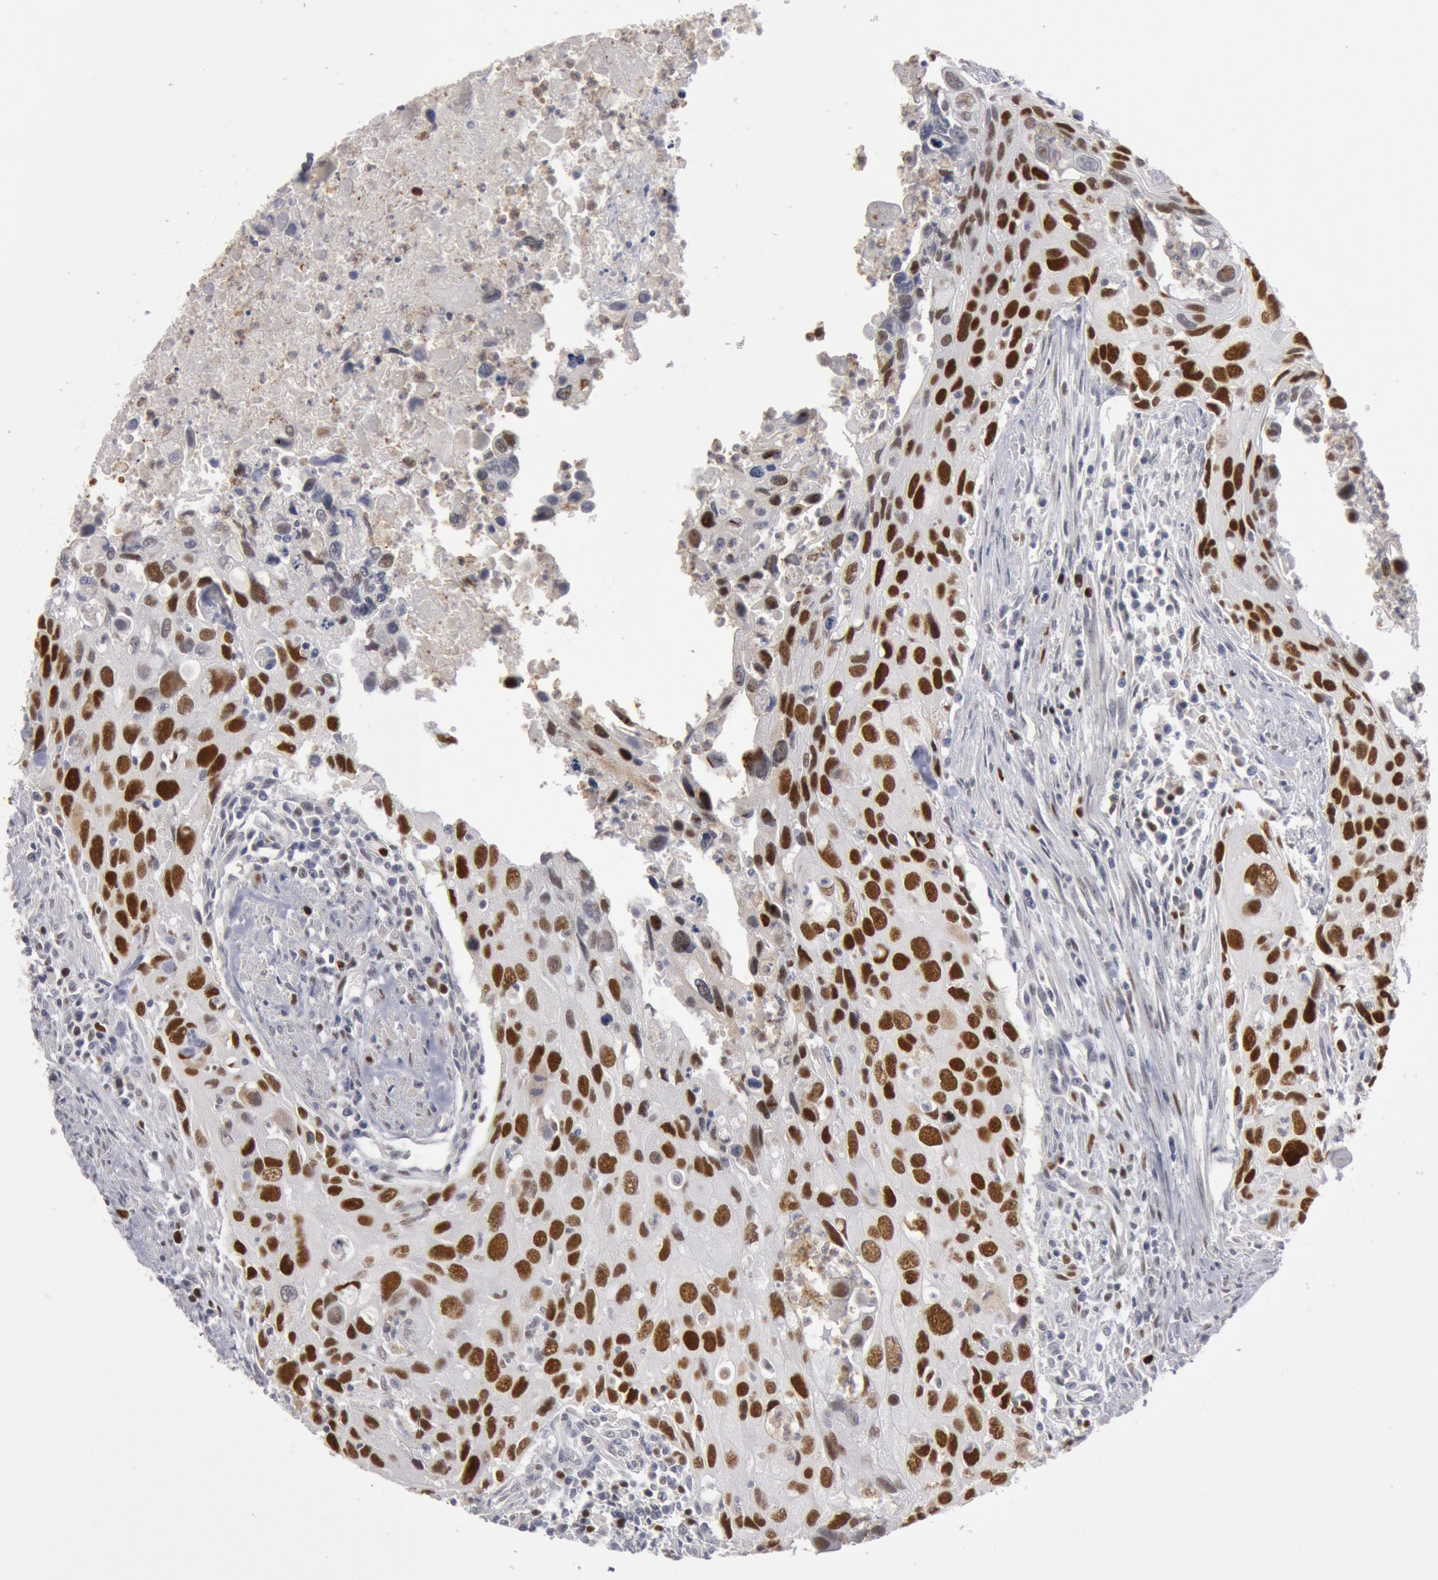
{"staining": {"intensity": "strong", "quantity": "25%-75%", "location": "nuclear"}, "tissue": "urothelial cancer", "cell_type": "Tumor cells", "image_type": "cancer", "snomed": [{"axis": "morphology", "description": "Urothelial carcinoma, High grade"}, {"axis": "topography", "description": "Urinary bladder"}], "caption": "Immunohistochemical staining of high-grade urothelial carcinoma demonstrates high levels of strong nuclear staining in approximately 25%-75% of tumor cells.", "gene": "WDHD1", "patient": {"sex": "male", "age": 71}}